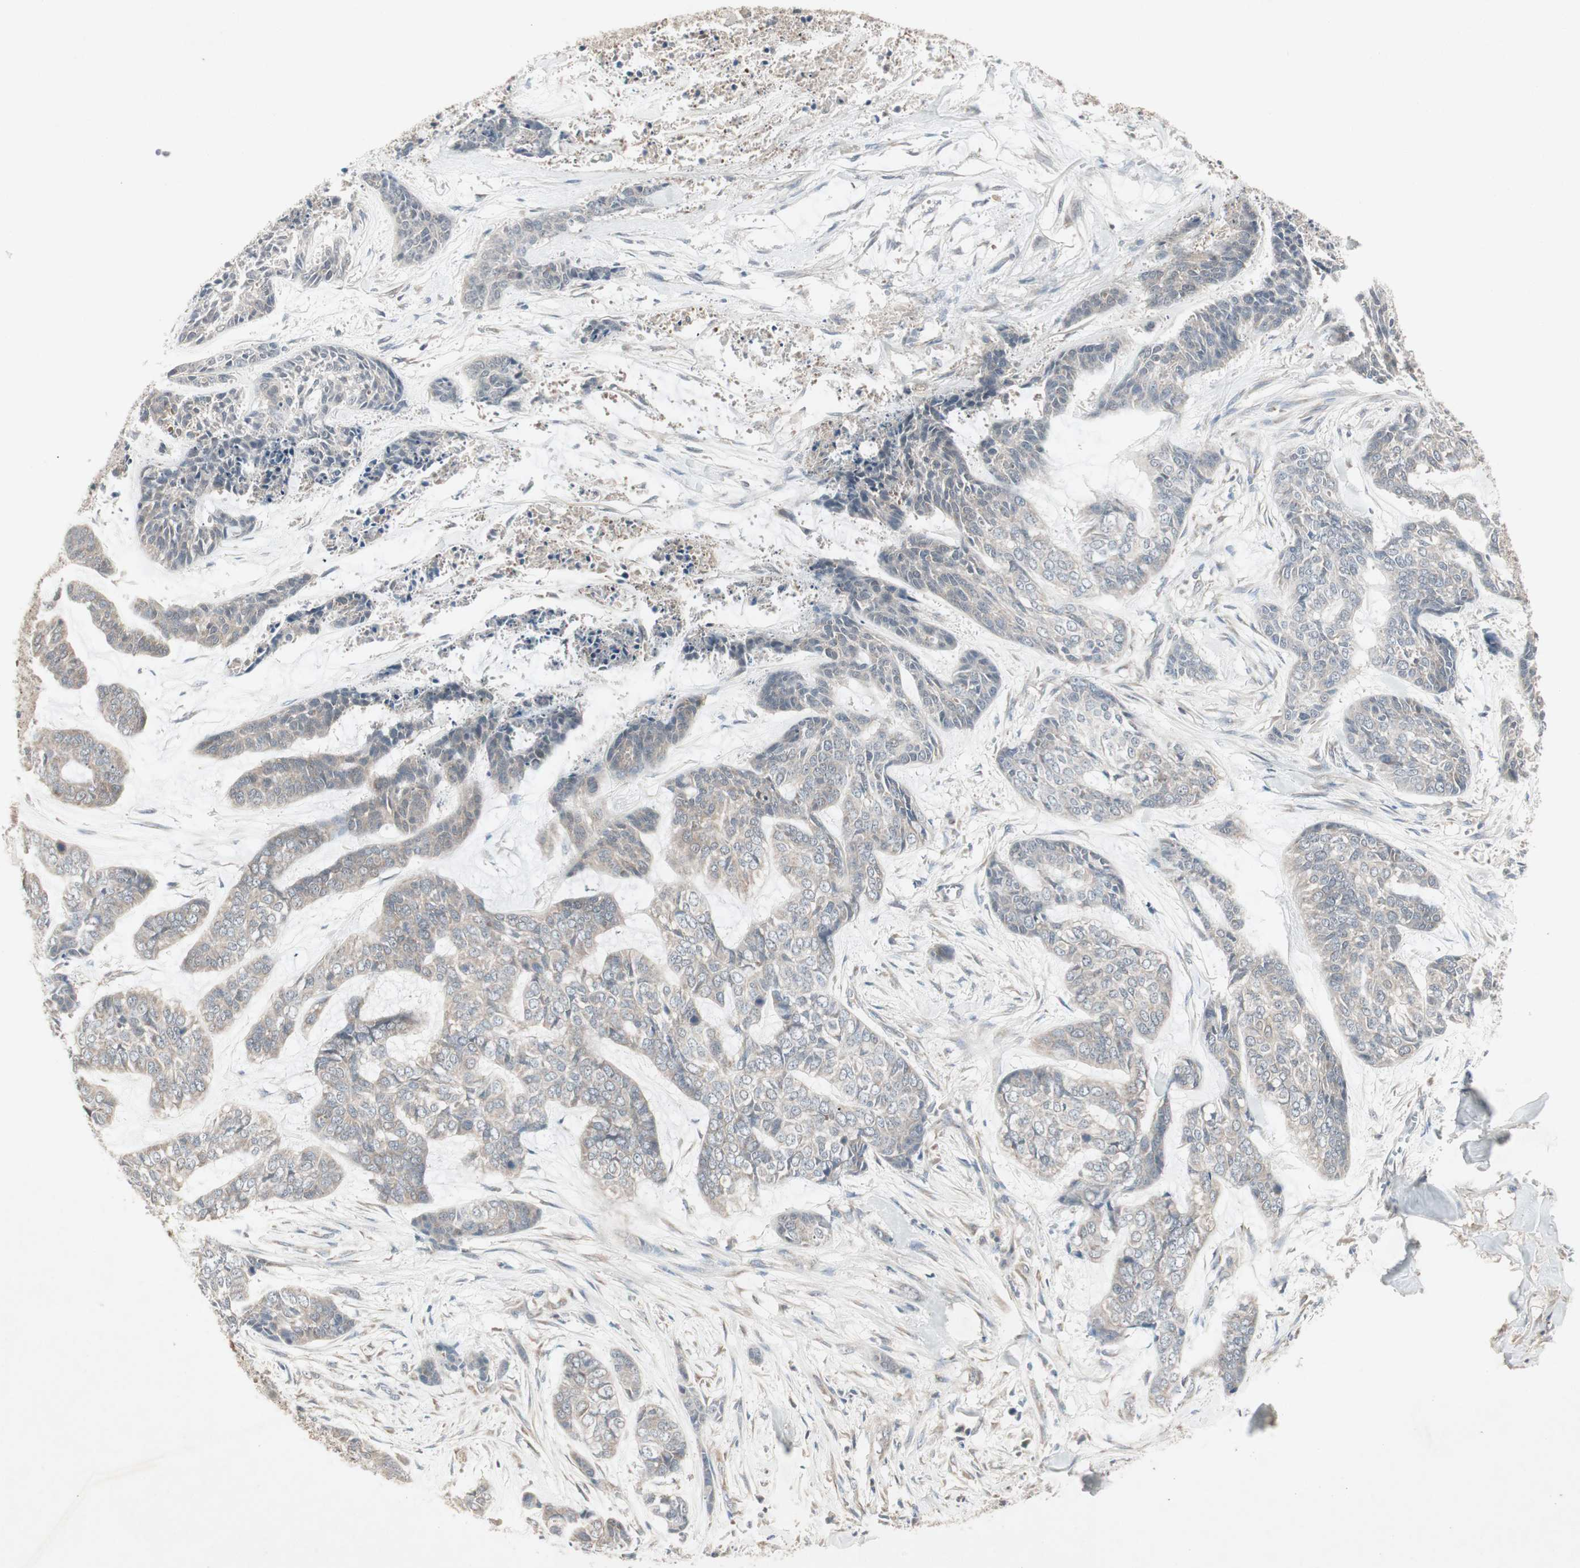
{"staining": {"intensity": "negative", "quantity": "none", "location": "none"}, "tissue": "skin cancer", "cell_type": "Tumor cells", "image_type": "cancer", "snomed": [{"axis": "morphology", "description": "Basal cell carcinoma"}, {"axis": "topography", "description": "Skin"}], "caption": "Immunohistochemistry (IHC) micrograph of human basal cell carcinoma (skin) stained for a protein (brown), which exhibits no expression in tumor cells.", "gene": "JMJD7-PLA2G4B", "patient": {"sex": "female", "age": 64}}